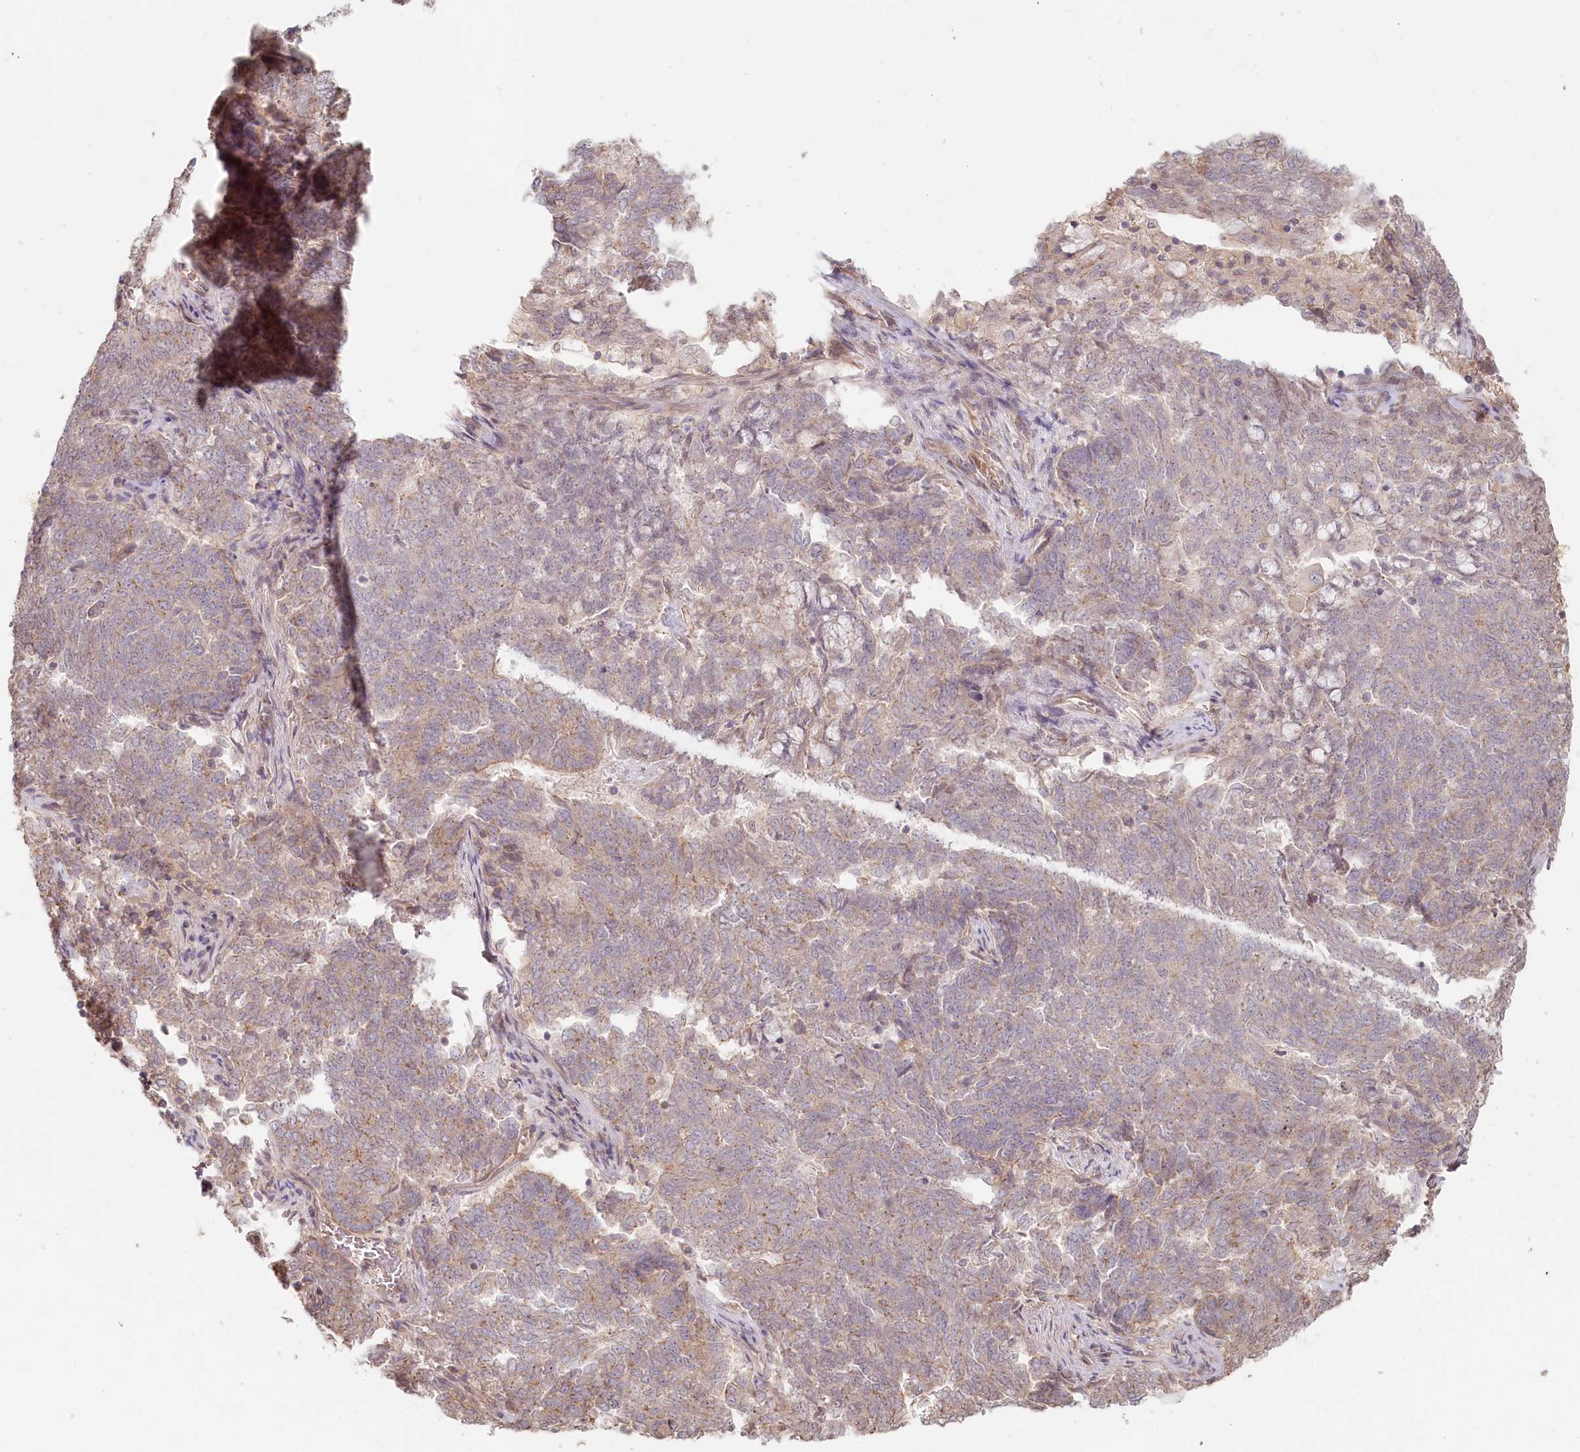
{"staining": {"intensity": "negative", "quantity": "none", "location": "none"}, "tissue": "endometrial cancer", "cell_type": "Tumor cells", "image_type": "cancer", "snomed": [{"axis": "morphology", "description": "Adenocarcinoma, NOS"}, {"axis": "topography", "description": "Endometrium"}], "caption": "DAB immunohistochemical staining of human endometrial cancer (adenocarcinoma) exhibits no significant positivity in tumor cells.", "gene": "TCHP", "patient": {"sex": "female", "age": 80}}